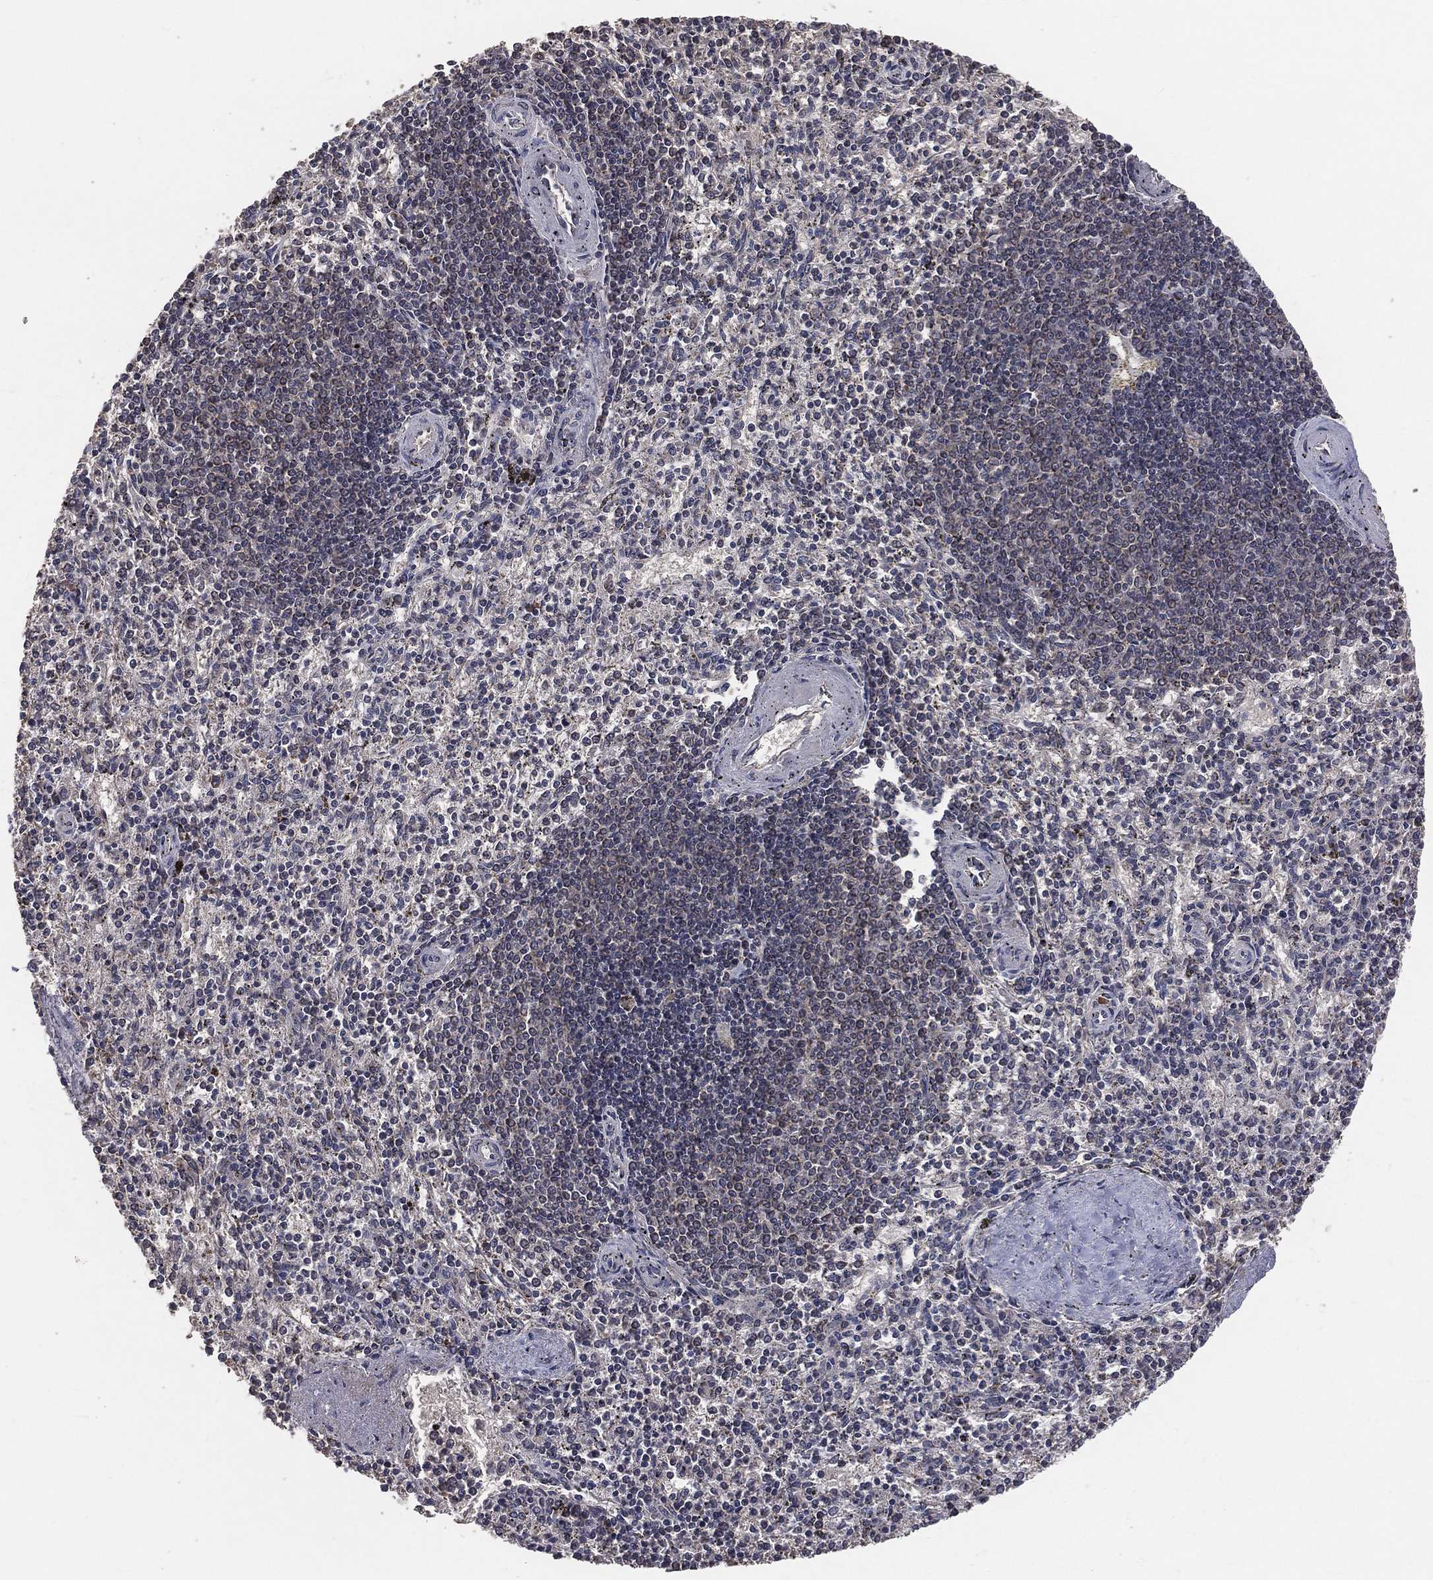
{"staining": {"intensity": "negative", "quantity": "none", "location": "none"}, "tissue": "spleen", "cell_type": "Cells in red pulp", "image_type": "normal", "snomed": [{"axis": "morphology", "description": "Normal tissue, NOS"}, {"axis": "topography", "description": "Spleen"}], "caption": "High magnification brightfield microscopy of benign spleen stained with DAB (3,3'-diaminobenzidine) (brown) and counterstained with hematoxylin (blue): cells in red pulp show no significant positivity. (DAB (3,3'-diaminobenzidine) IHC with hematoxylin counter stain).", "gene": "MRPL46", "patient": {"sex": "female", "age": 37}}